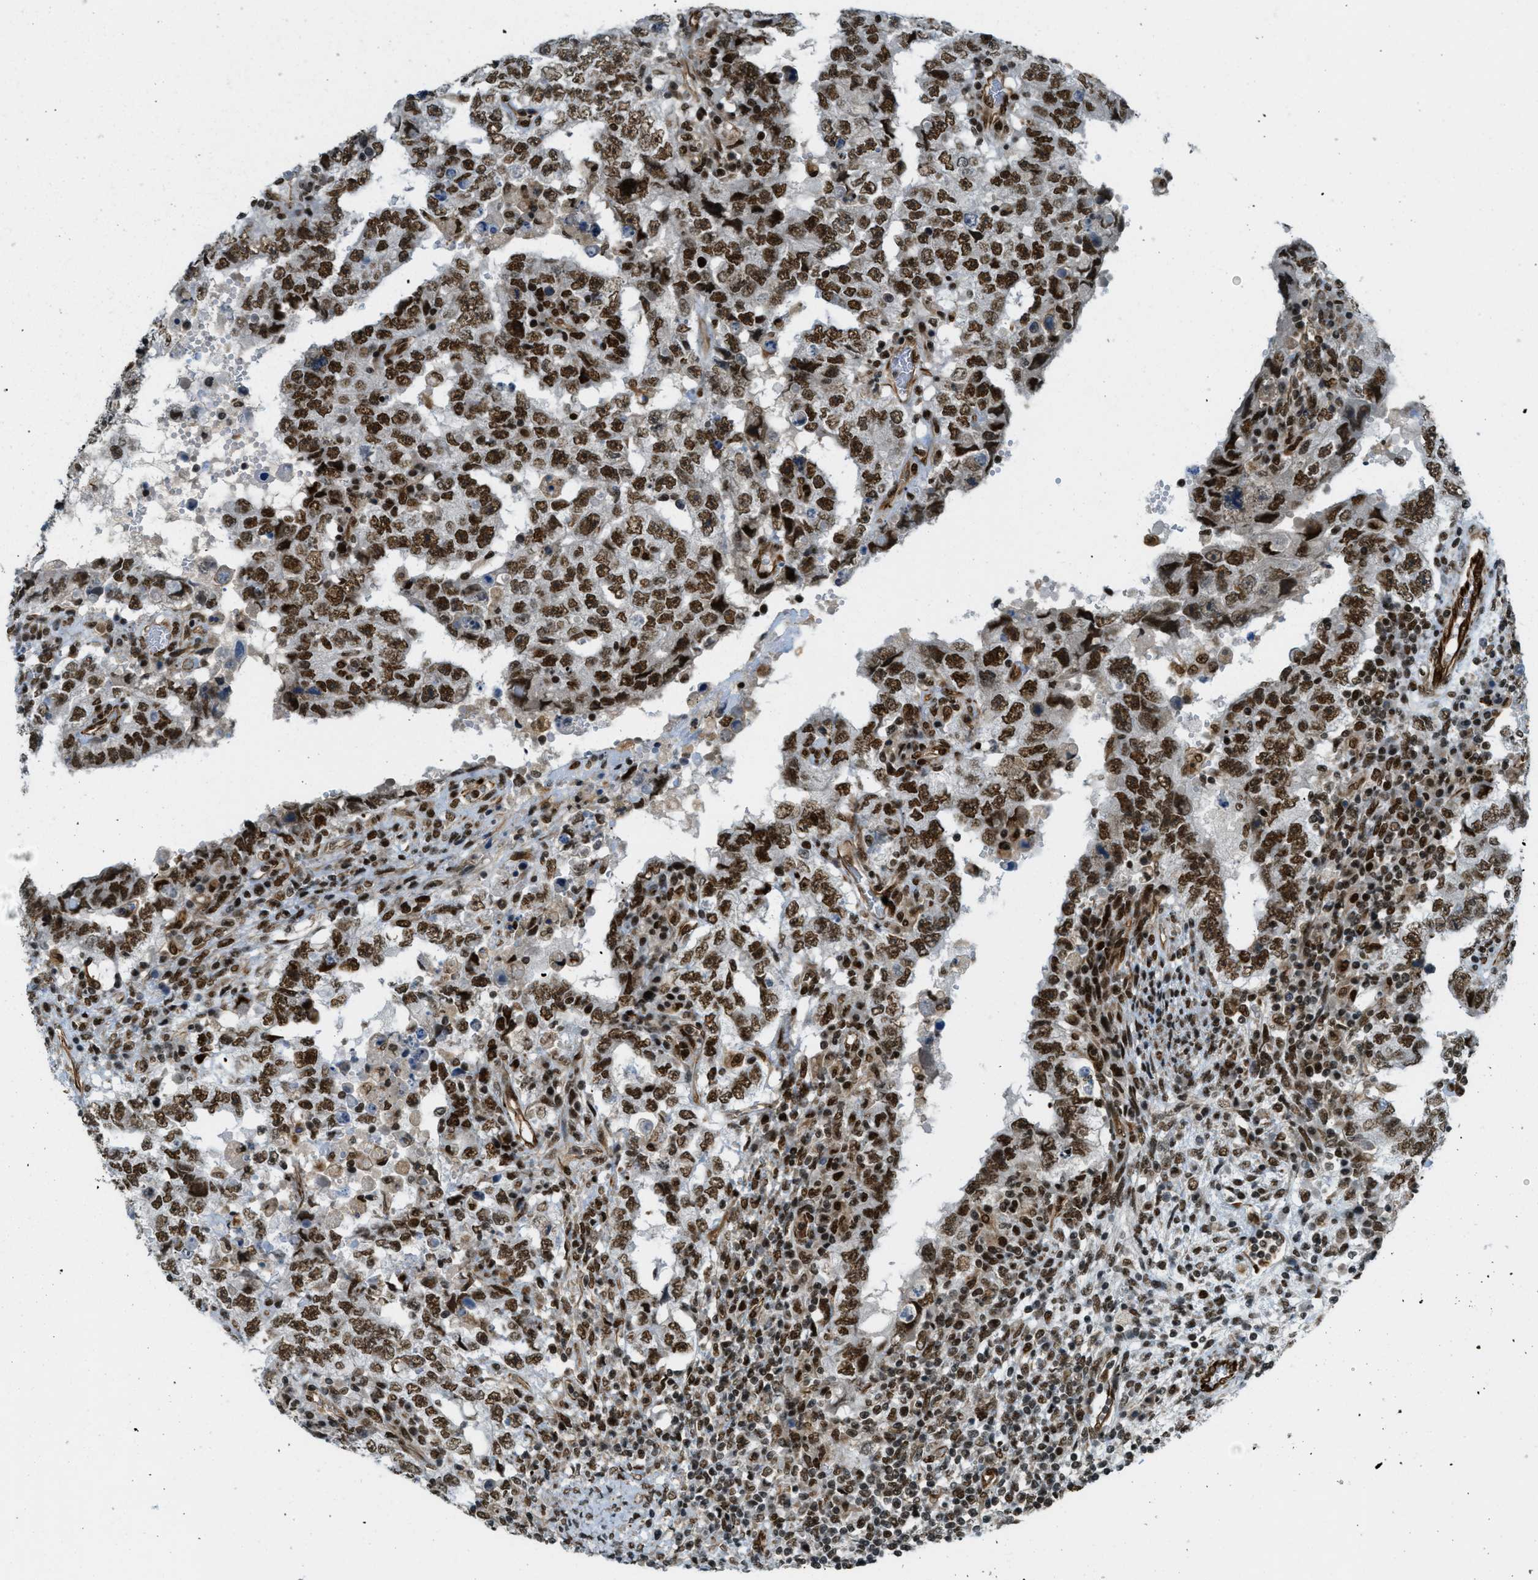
{"staining": {"intensity": "strong", "quantity": ">75%", "location": "nuclear"}, "tissue": "testis cancer", "cell_type": "Tumor cells", "image_type": "cancer", "snomed": [{"axis": "morphology", "description": "Carcinoma, Embryonal, NOS"}, {"axis": "topography", "description": "Testis"}], "caption": "The immunohistochemical stain shows strong nuclear expression in tumor cells of testis cancer (embryonal carcinoma) tissue. Using DAB (brown) and hematoxylin (blue) stains, captured at high magnification using brightfield microscopy.", "gene": "ZFR", "patient": {"sex": "male", "age": 26}}